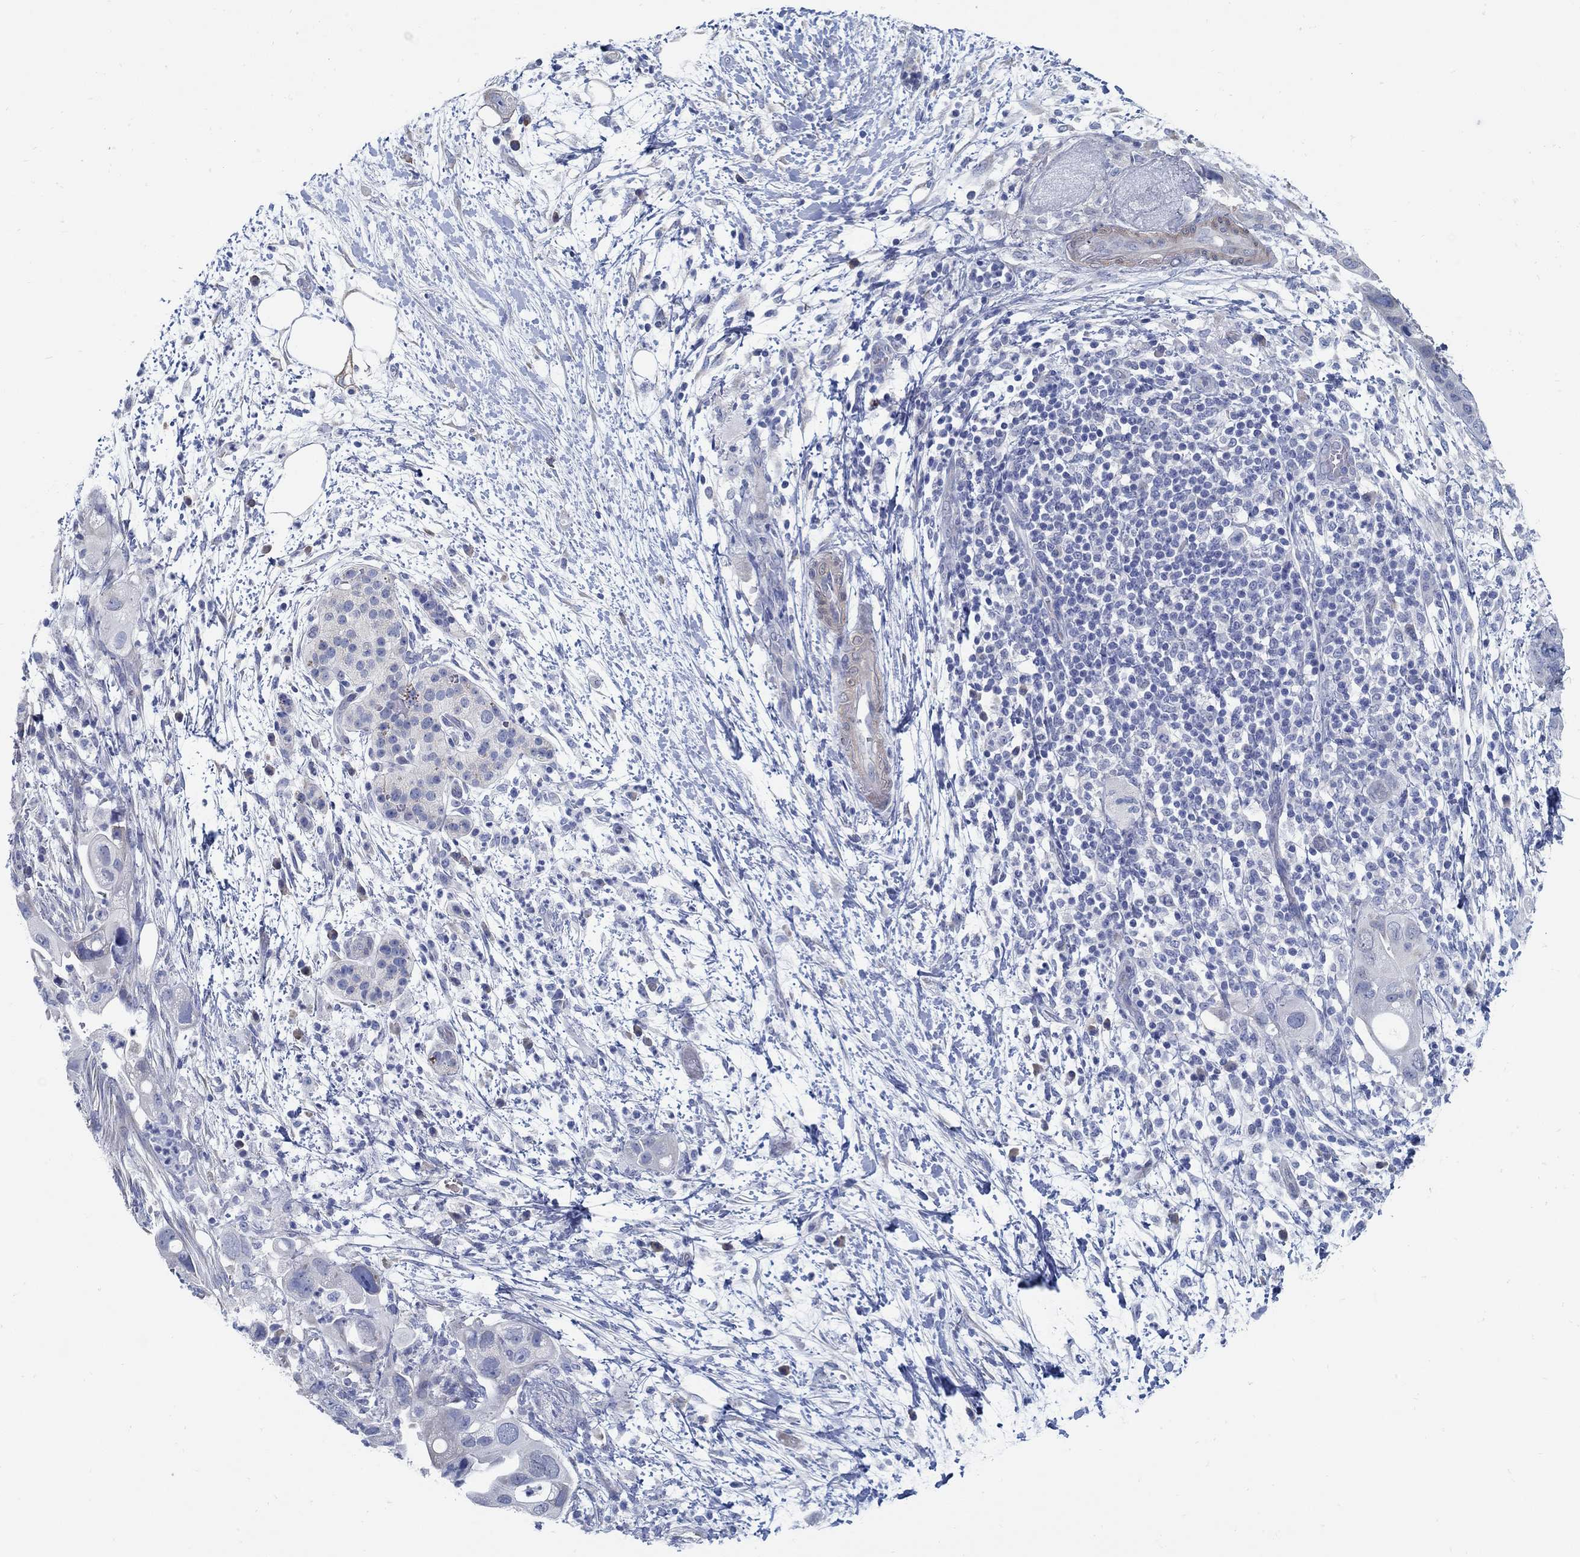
{"staining": {"intensity": "negative", "quantity": "none", "location": "none"}, "tissue": "pancreatic cancer", "cell_type": "Tumor cells", "image_type": "cancer", "snomed": [{"axis": "morphology", "description": "Adenocarcinoma, NOS"}, {"axis": "topography", "description": "Pancreas"}], "caption": "Tumor cells are negative for protein expression in human pancreatic cancer (adenocarcinoma).", "gene": "C15orf39", "patient": {"sex": "female", "age": 72}}